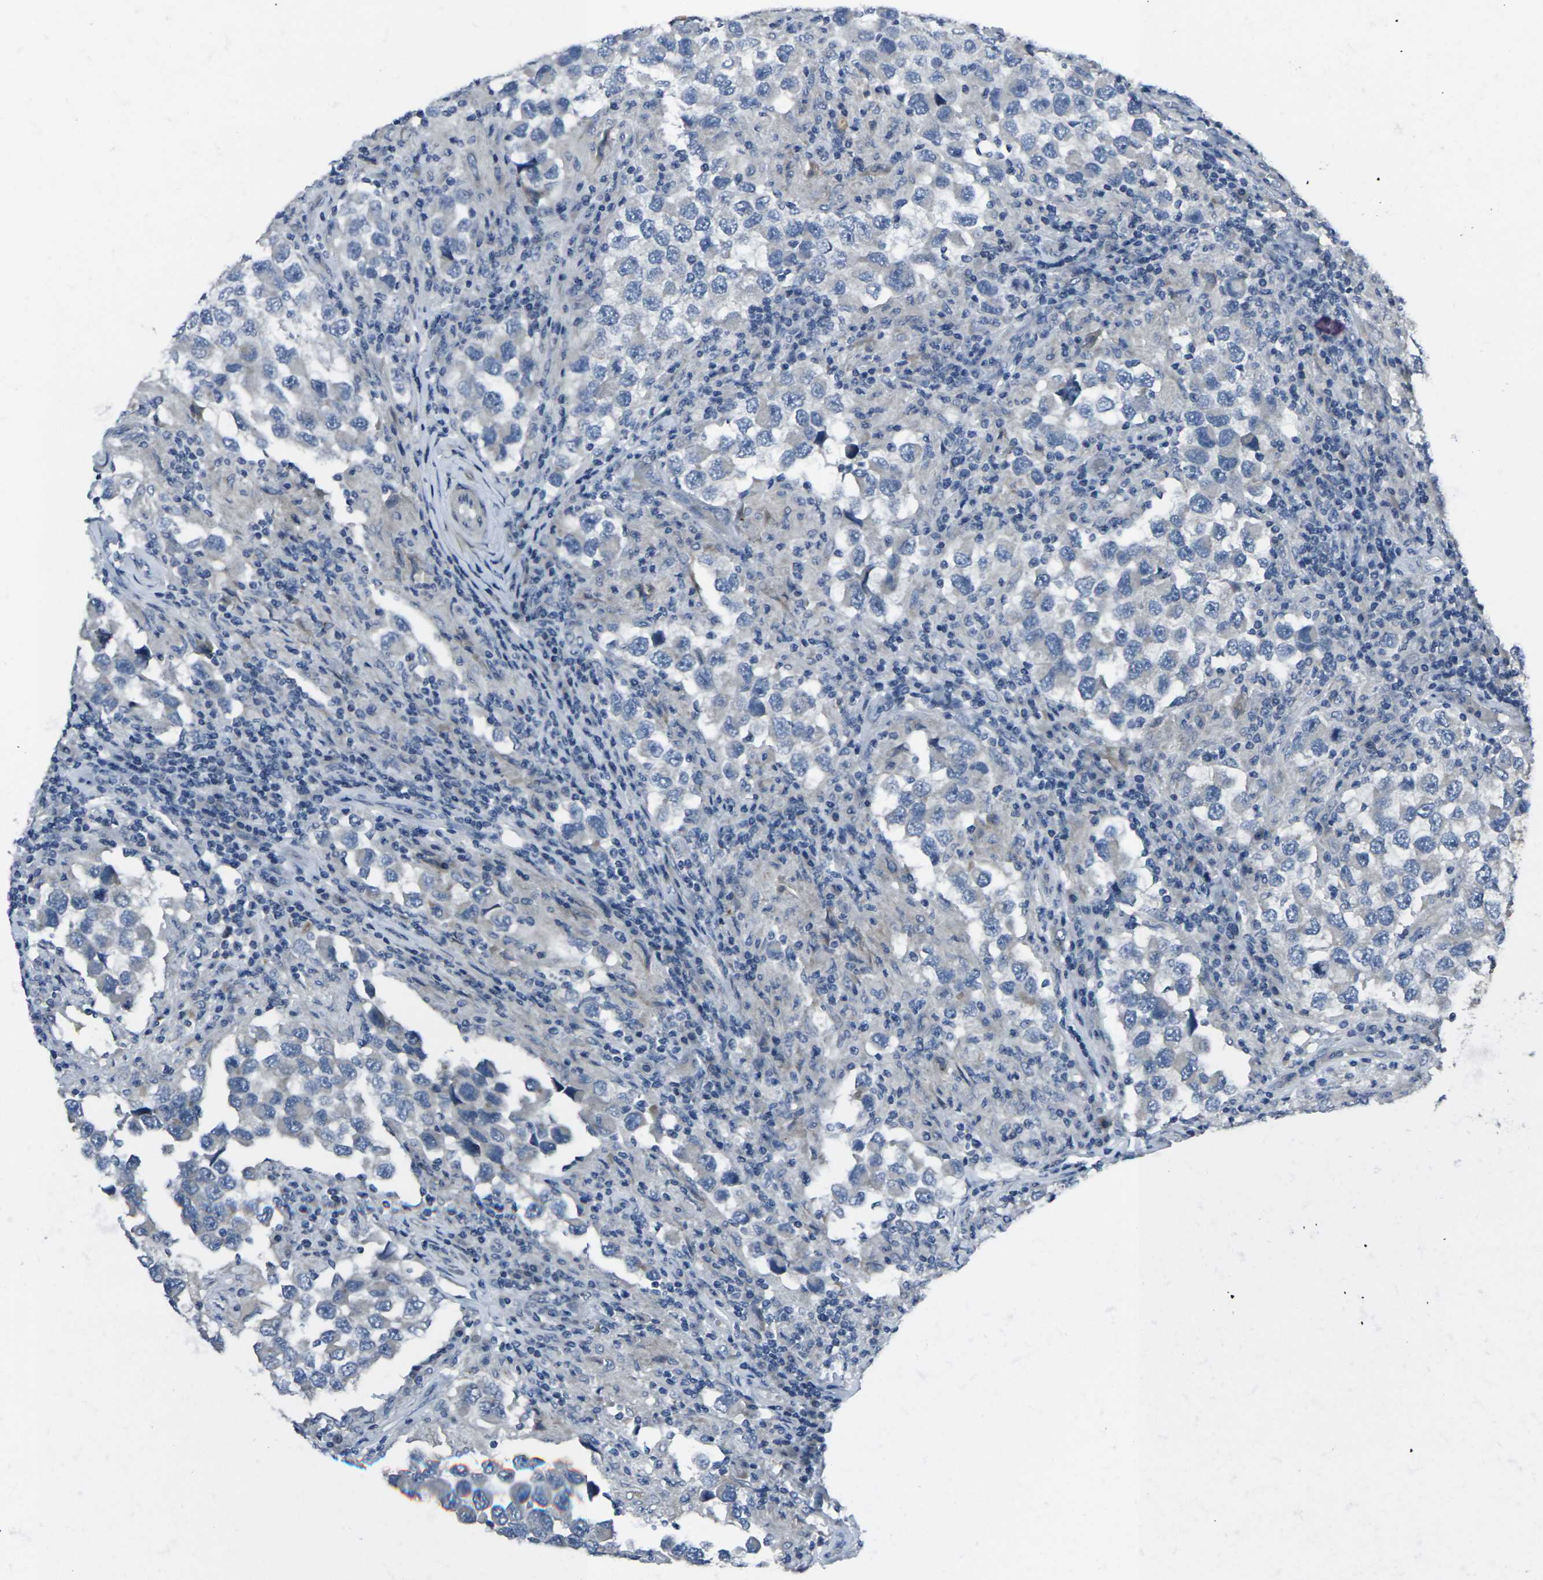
{"staining": {"intensity": "negative", "quantity": "none", "location": "none"}, "tissue": "testis cancer", "cell_type": "Tumor cells", "image_type": "cancer", "snomed": [{"axis": "morphology", "description": "Carcinoma, Embryonal, NOS"}, {"axis": "topography", "description": "Testis"}], "caption": "Tumor cells show no significant staining in embryonal carcinoma (testis).", "gene": "CCR10", "patient": {"sex": "male", "age": 21}}